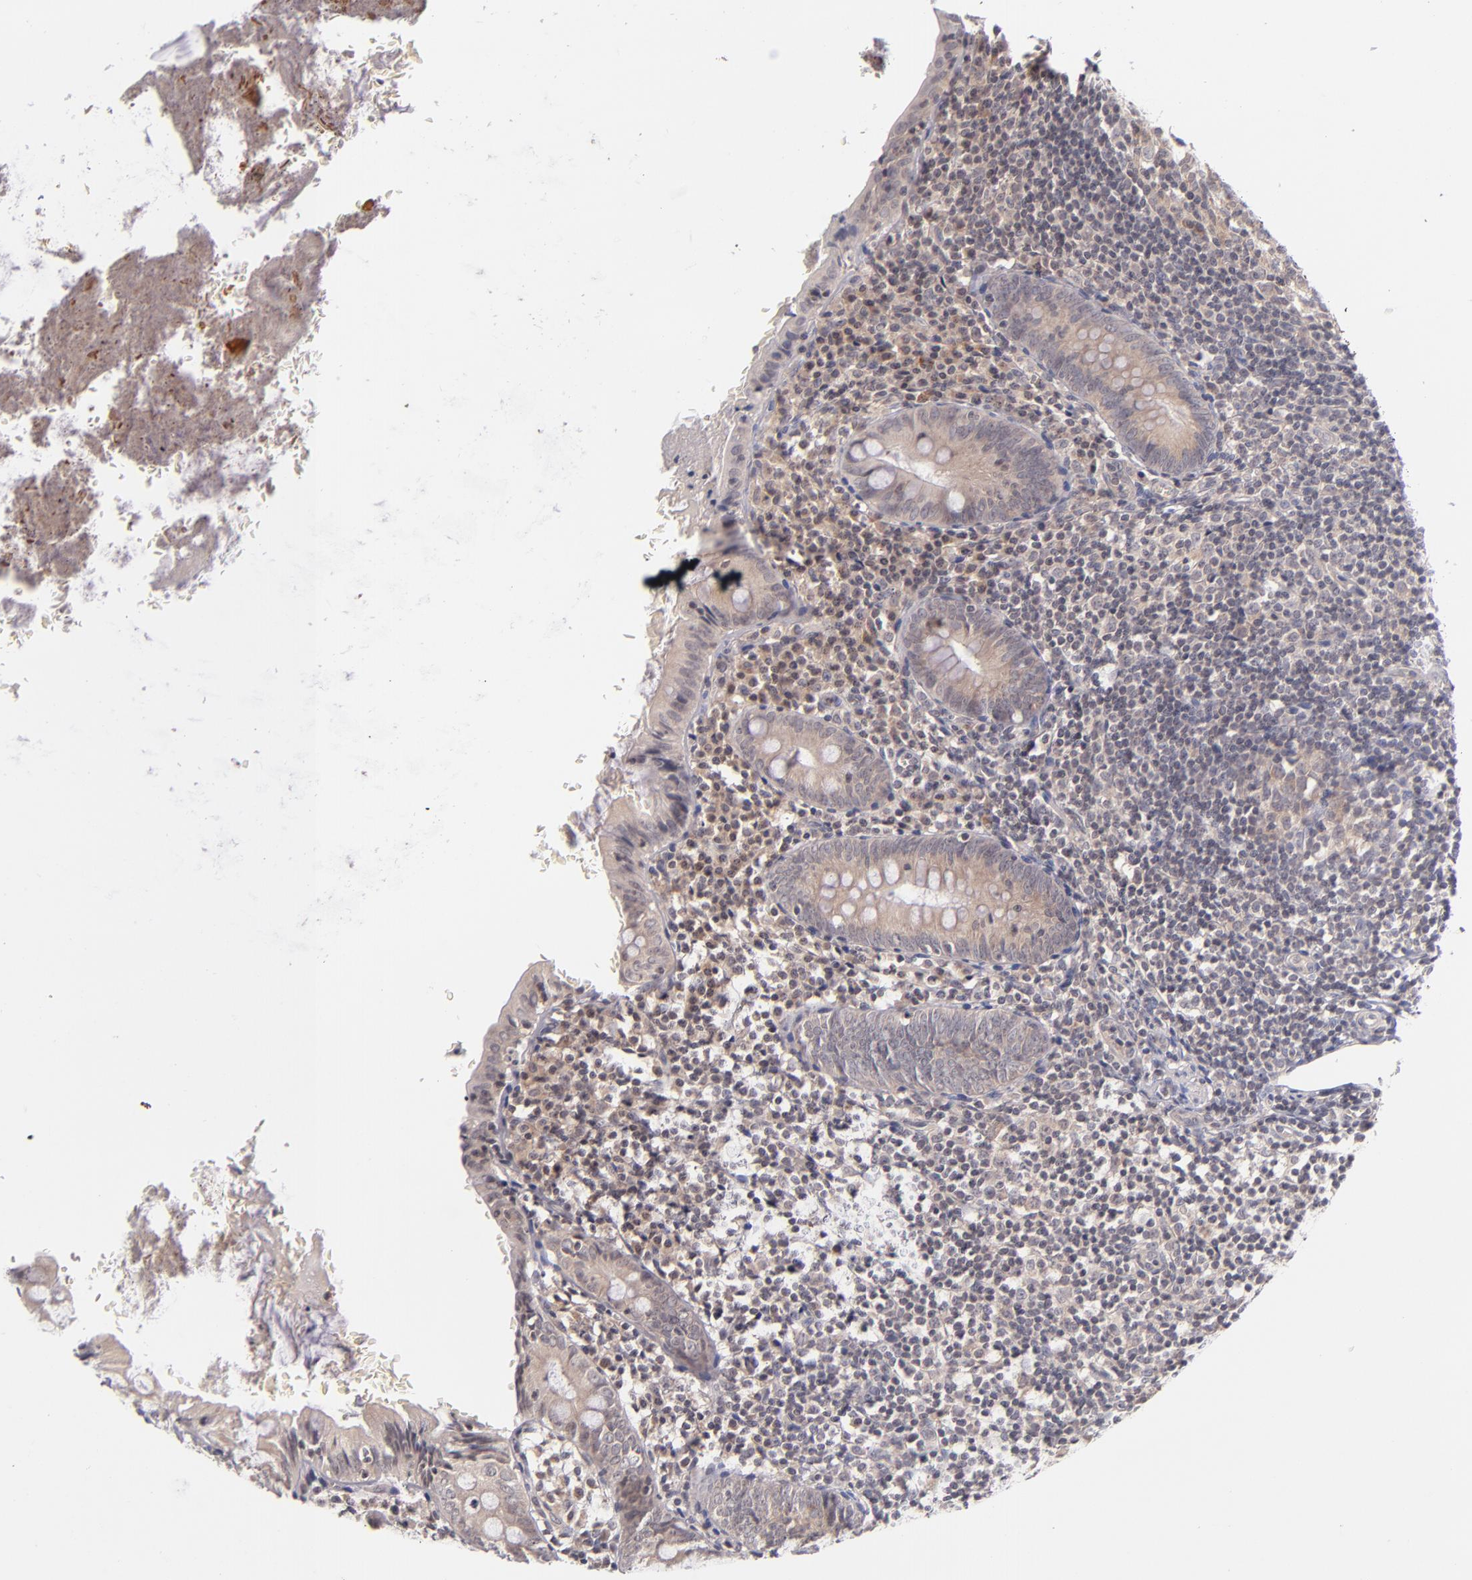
{"staining": {"intensity": "moderate", "quantity": "25%-75%", "location": "cytoplasmic/membranous"}, "tissue": "appendix", "cell_type": "Glandular cells", "image_type": "normal", "snomed": [{"axis": "morphology", "description": "Normal tissue, NOS"}, {"axis": "topography", "description": "Appendix"}], "caption": "High-power microscopy captured an immunohistochemistry (IHC) micrograph of unremarkable appendix, revealing moderate cytoplasmic/membranous staining in approximately 25%-75% of glandular cells. The protein is stained brown, and the nuclei are stained in blue (DAB (3,3'-diaminobenzidine) IHC with brightfield microscopy, high magnification).", "gene": "TSC2", "patient": {"sex": "female", "age": 10}}